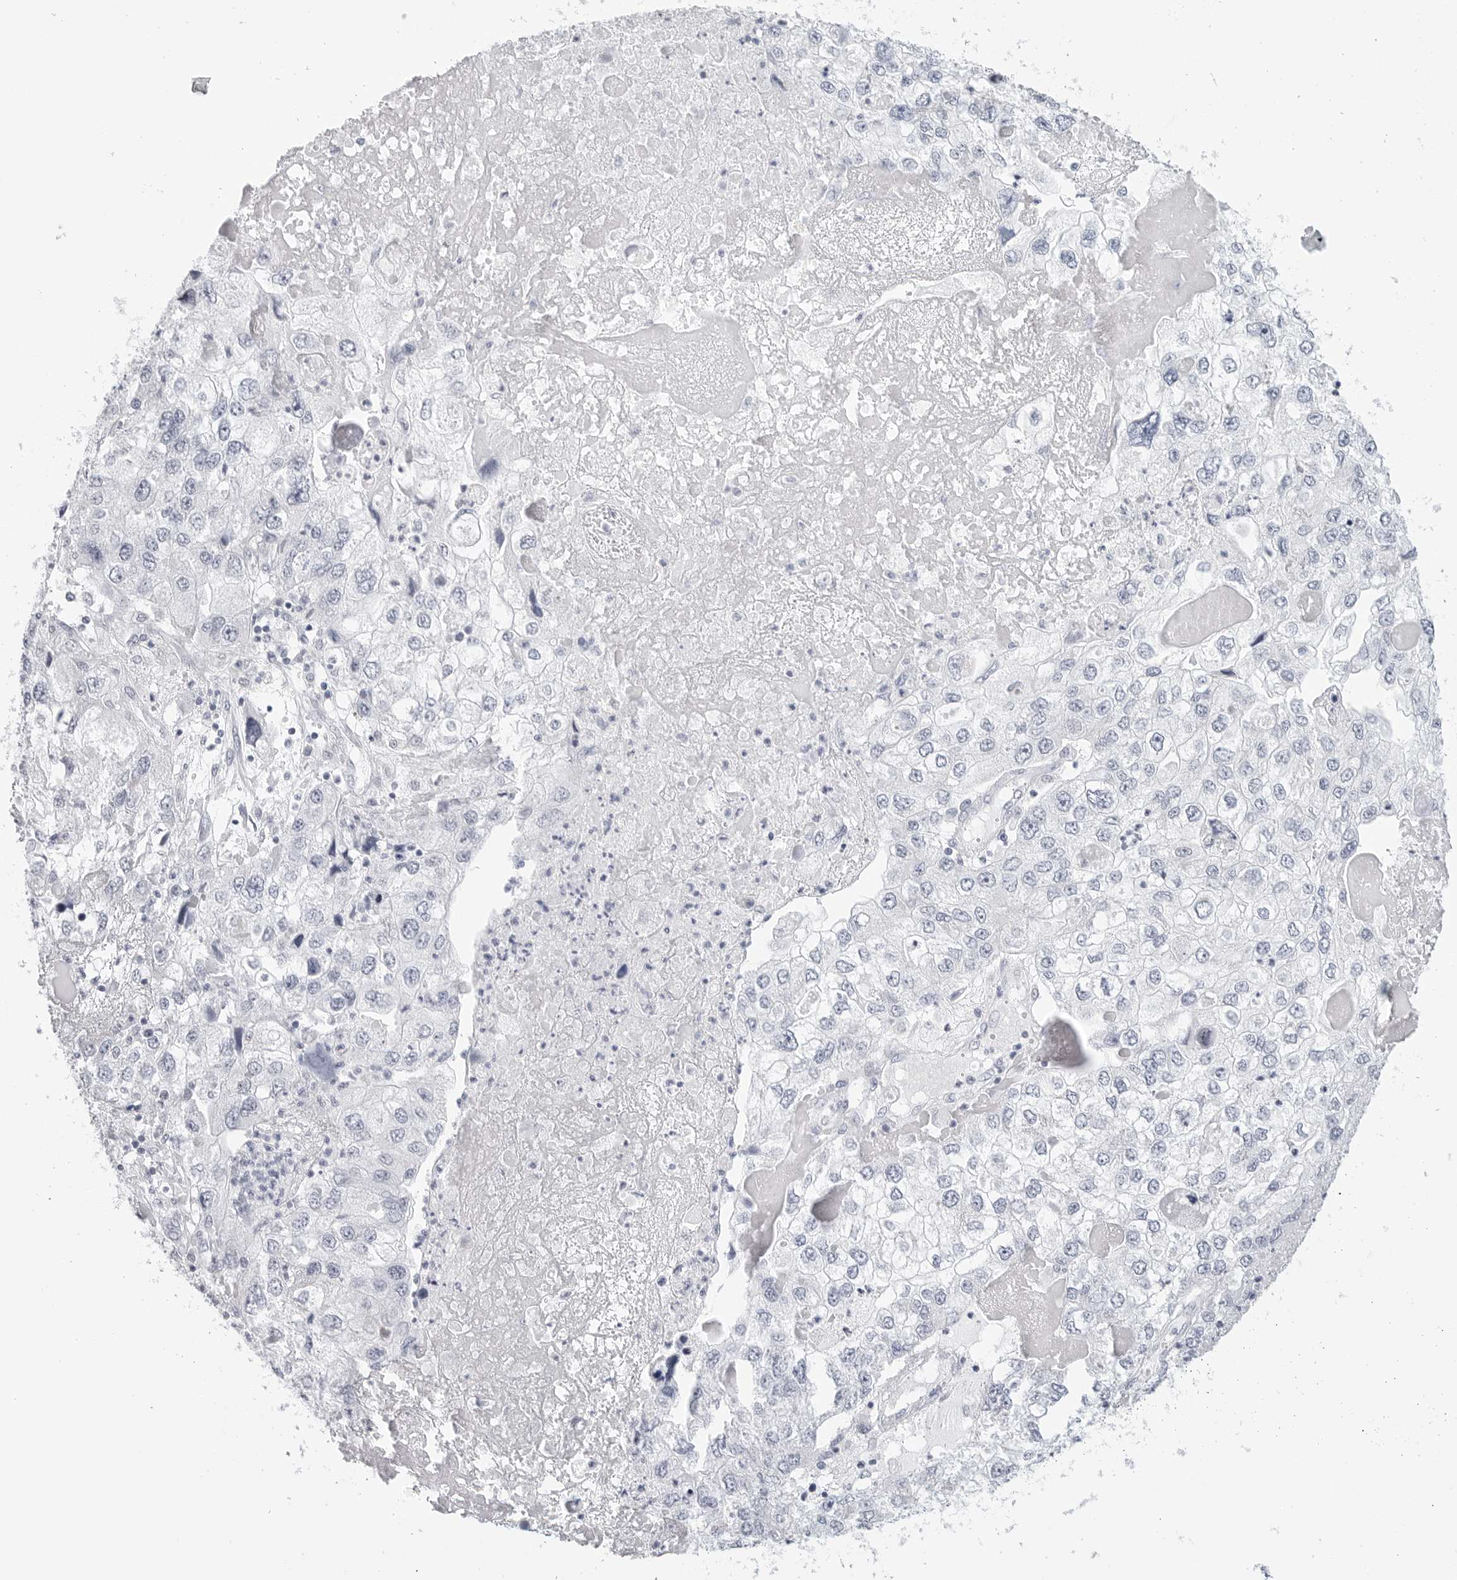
{"staining": {"intensity": "negative", "quantity": "none", "location": "none"}, "tissue": "endometrial cancer", "cell_type": "Tumor cells", "image_type": "cancer", "snomed": [{"axis": "morphology", "description": "Adenocarcinoma, NOS"}, {"axis": "topography", "description": "Endometrium"}], "caption": "Tumor cells show no significant protein staining in endometrial adenocarcinoma. (DAB (3,3'-diaminobenzidine) immunohistochemistry, high magnification).", "gene": "HMGCS2", "patient": {"sex": "female", "age": 49}}